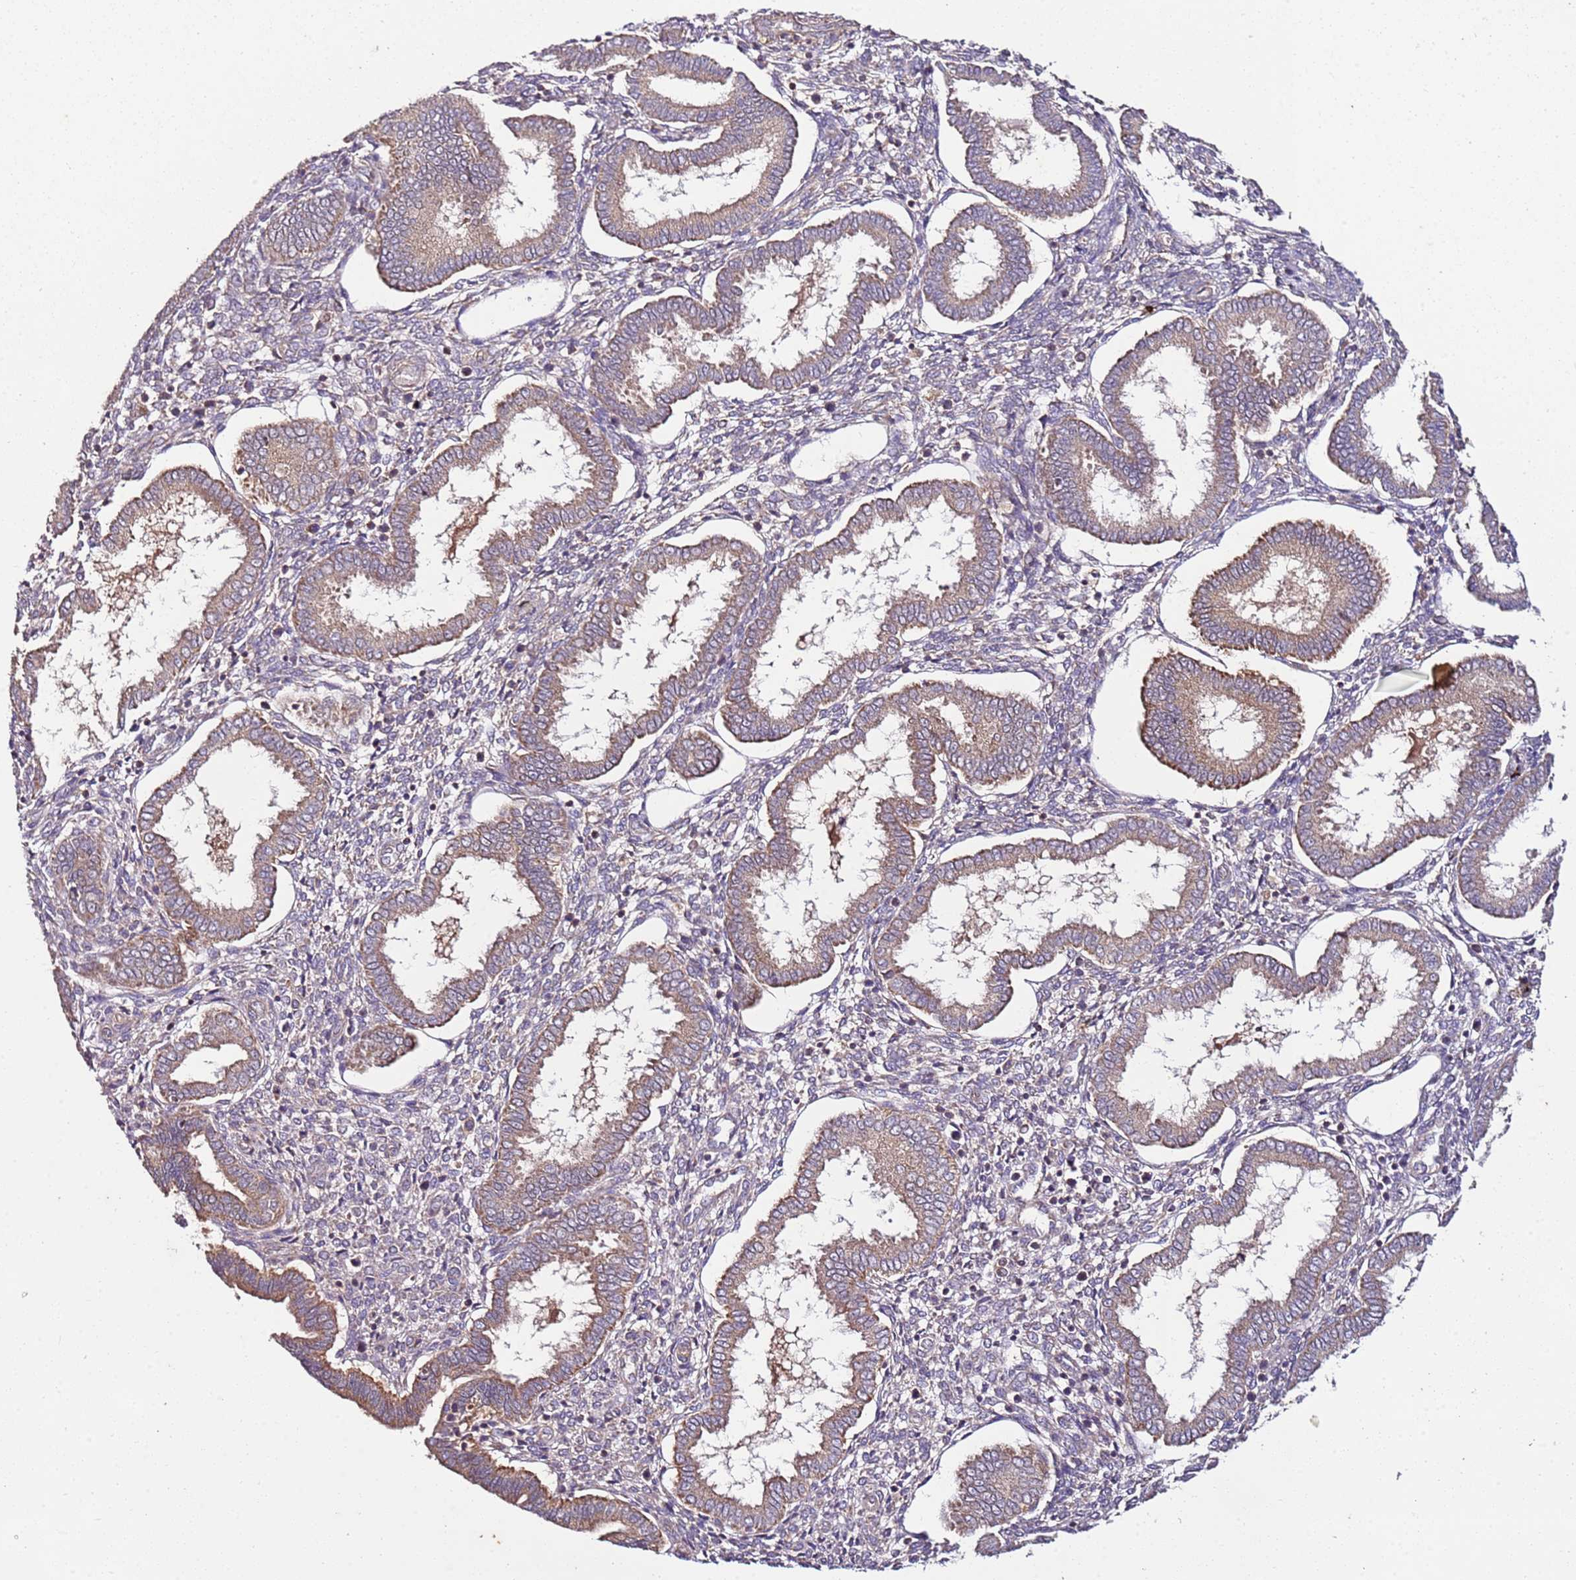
{"staining": {"intensity": "negative", "quantity": "none", "location": "none"}, "tissue": "endometrium", "cell_type": "Cells in endometrial stroma", "image_type": "normal", "snomed": [{"axis": "morphology", "description": "Normal tissue, NOS"}, {"axis": "topography", "description": "Endometrium"}], "caption": "Human endometrium stained for a protein using immunohistochemistry reveals no expression in cells in endometrial stroma.", "gene": "KRTAP21", "patient": {"sex": "female", "age": 24}}